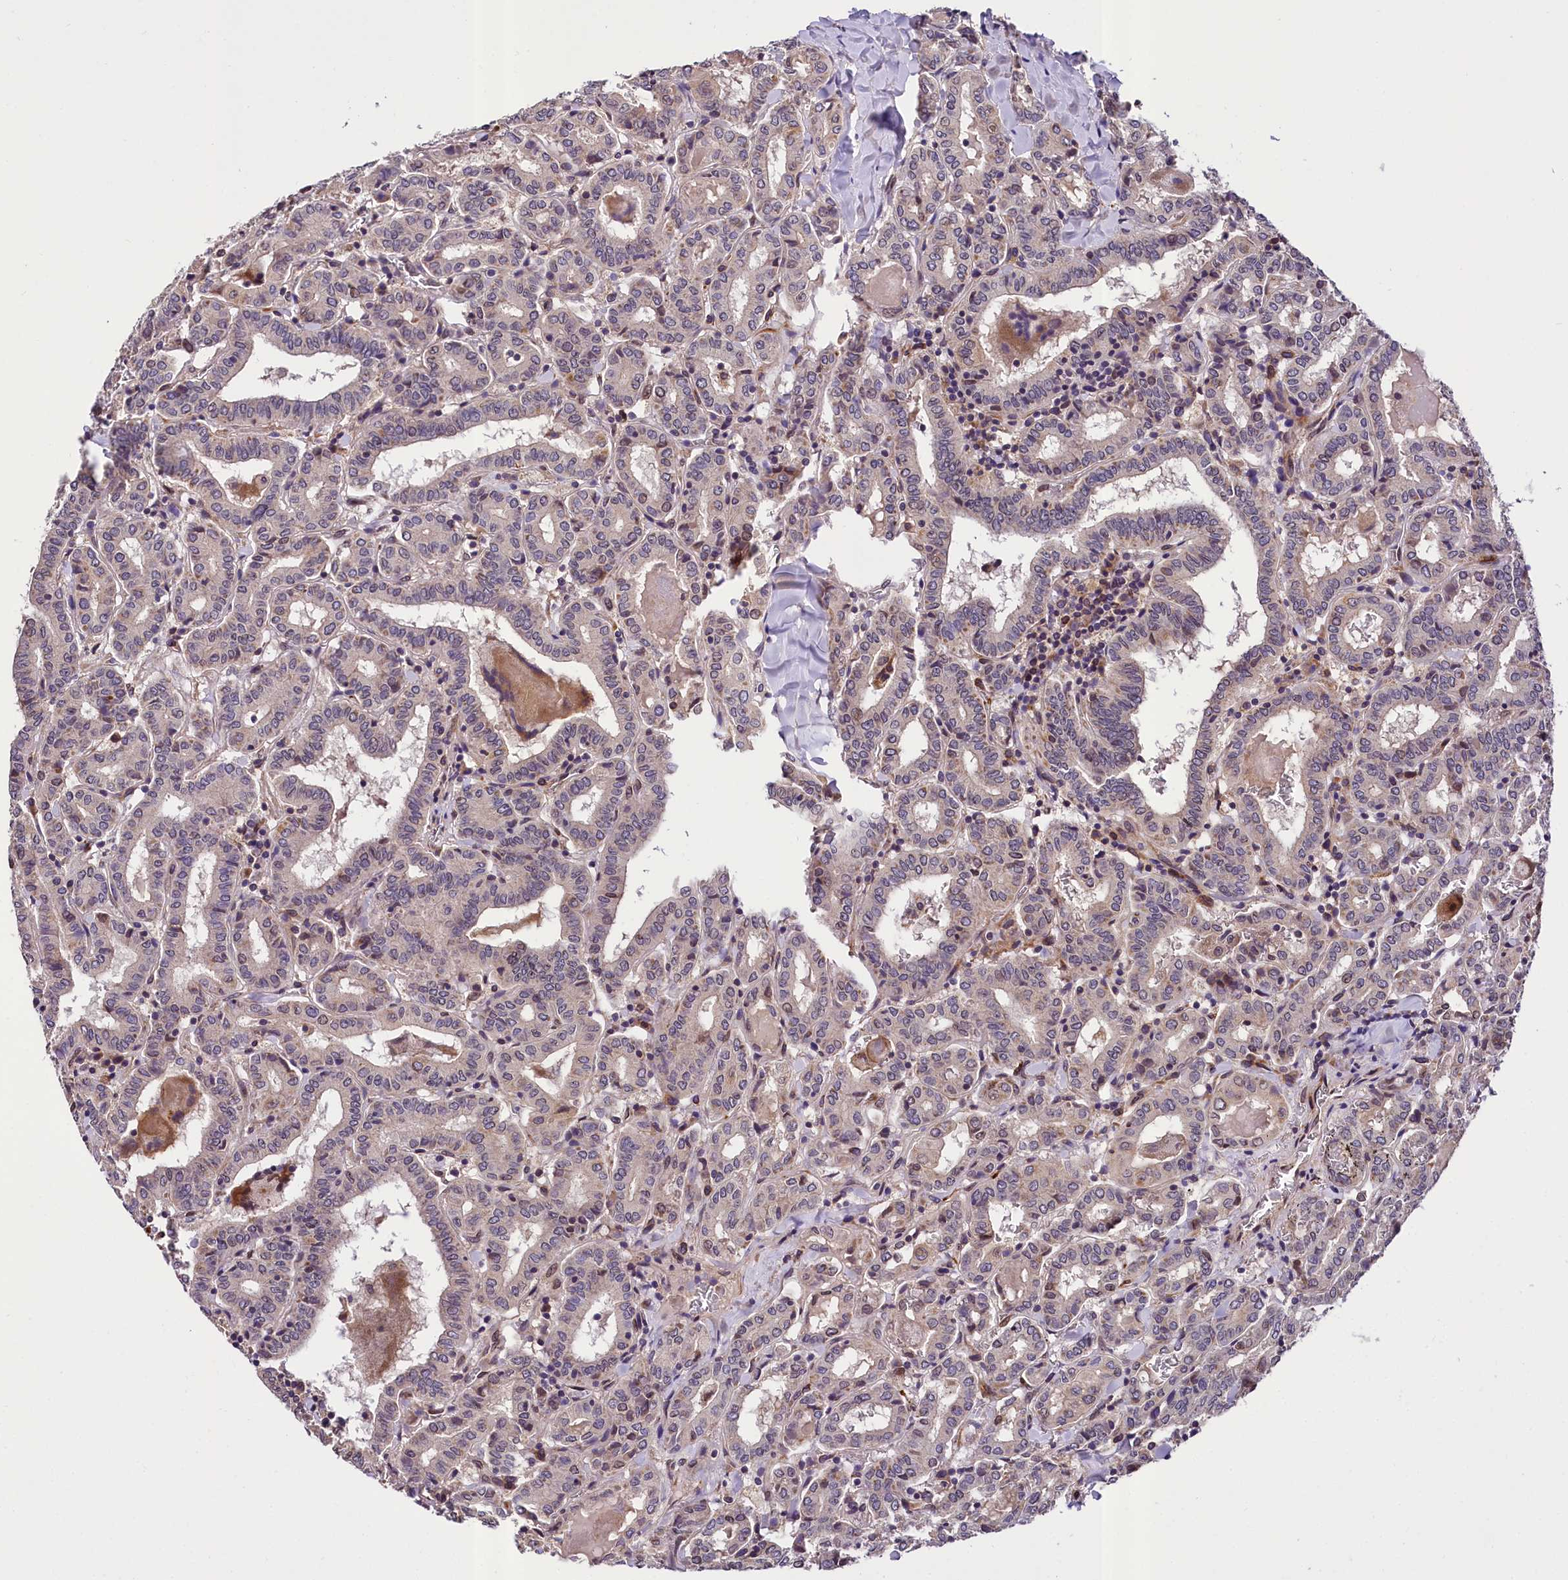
{"staining": {"intensity": "moderate", "quantity": "<25%", "location": "cytoplasmic/membranous,nuclear"}, "tissue": "thyroid cancer", "cell_type": "Tumor cells", "image_type": "cancer", "snomed": [{"axis": "morphology", "description": "Papillary adenocarcinoma, NOS"}, {"axis": "topography", "description": "Thyroid gland"}], "caption": "DAB (3,3'-diaminobenzidine) immunohistochemical staining of human thyroid papillary adenocarcinoma exhibits moderate cytoplasmic/membranous and nuclear protein staining in about <25% of tumor cells.", "gene": "SUPV3L1", "patient": {"sex": "female", "age": 72}}